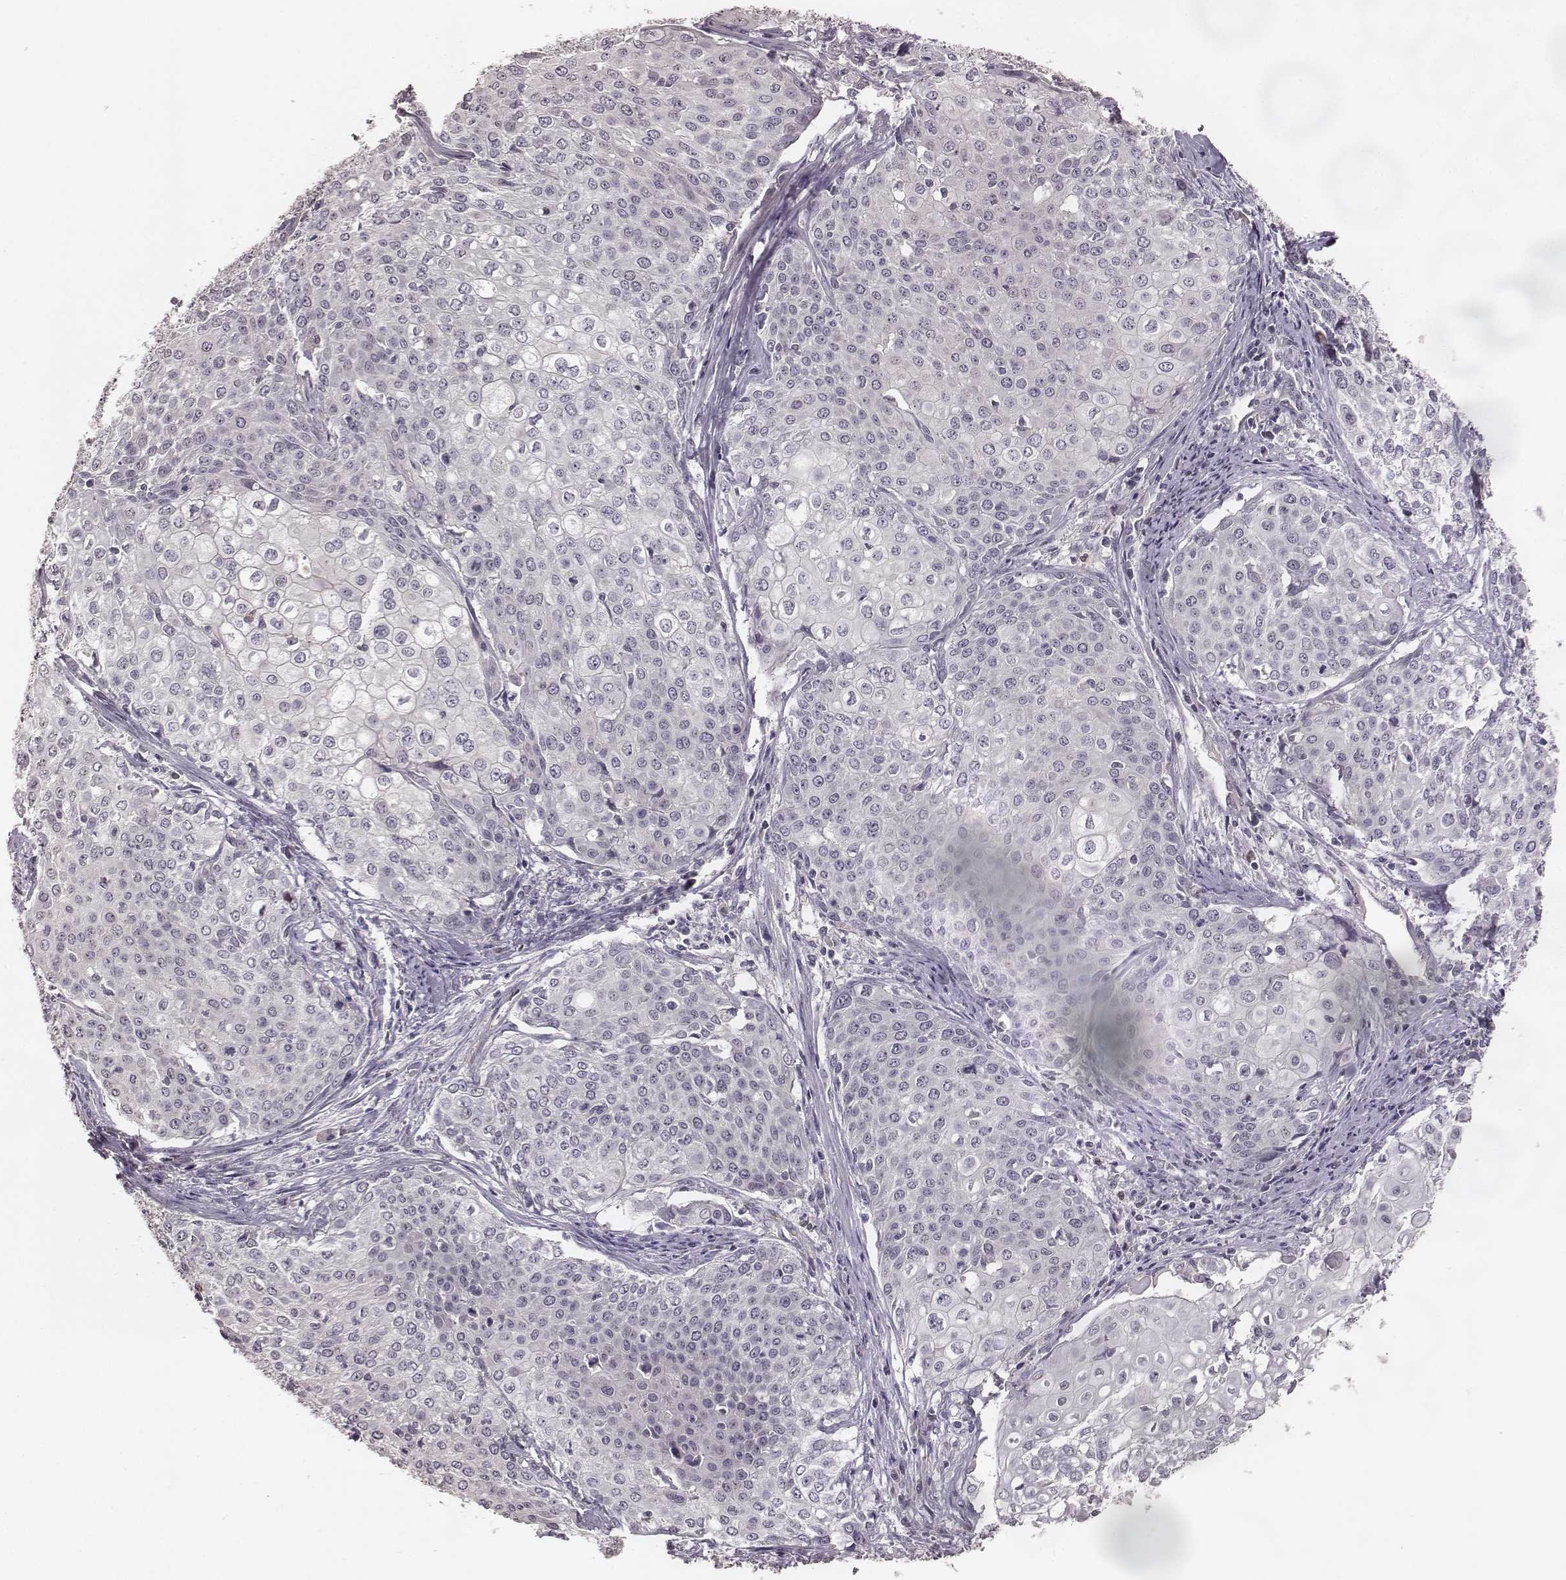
{"staining": {"intensity": "negative", "quantity": "none", "location": "none"}, "tissue": "cervical cancer", "cell_type": "Tumor cells", "image_type": "cancer", "snomed": [{"axis": "morphology", "description": "Squamous cell carcinoma, NOS"}, {"axis": "topography", "description": "Cervix"}], "caption": "Tumor cells show no significant positivity in cervical squamous cell carcinoma.", "gene": "LY6K", "patient": {"sex": "female", "age": 39}}